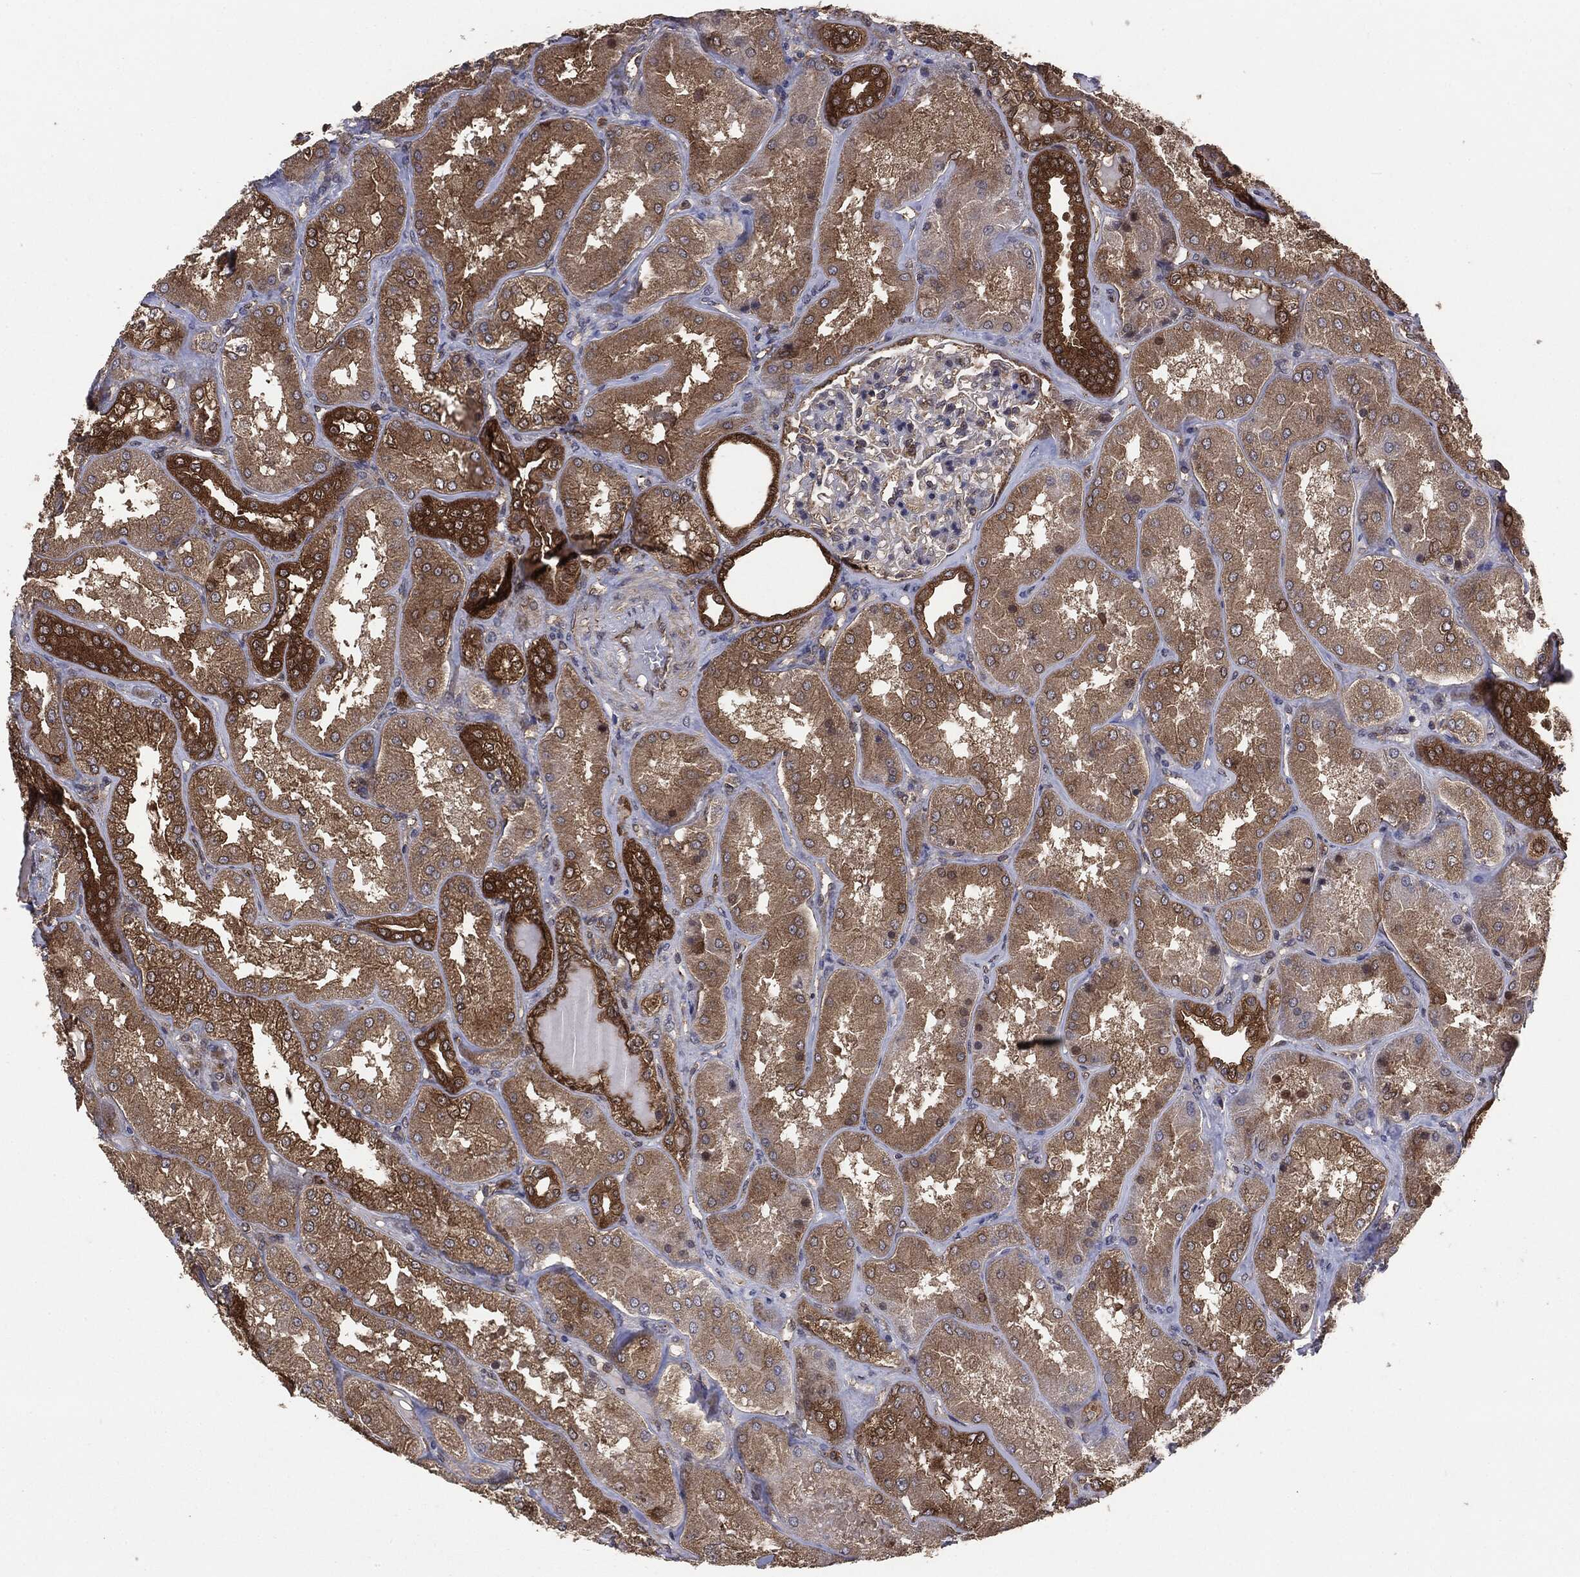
{"staining": {"intensity": "moderate", "quantity": "<25%", "location": "cytoplasmic/membranous"}, "tissue": "kidney", "cell_type": "Cells in glomeruli", "image_type": "normal", "snomed": [{"axis": "morphology", "description": "Normal tissue, NOS"}, {"axis": "topography", "description": "Kidney"}], "caption": "A low amount of moderate cytoplasmic/membranous positivity is seen in about <25% of cells in glomeruli in unremarkable kidney. (DAB (3,3'-diaminobenzidine) = brown stain, brightfield microscopy at high magnification).", "gene": "NME1", "patient": {"sex": "female", "age": 56}}